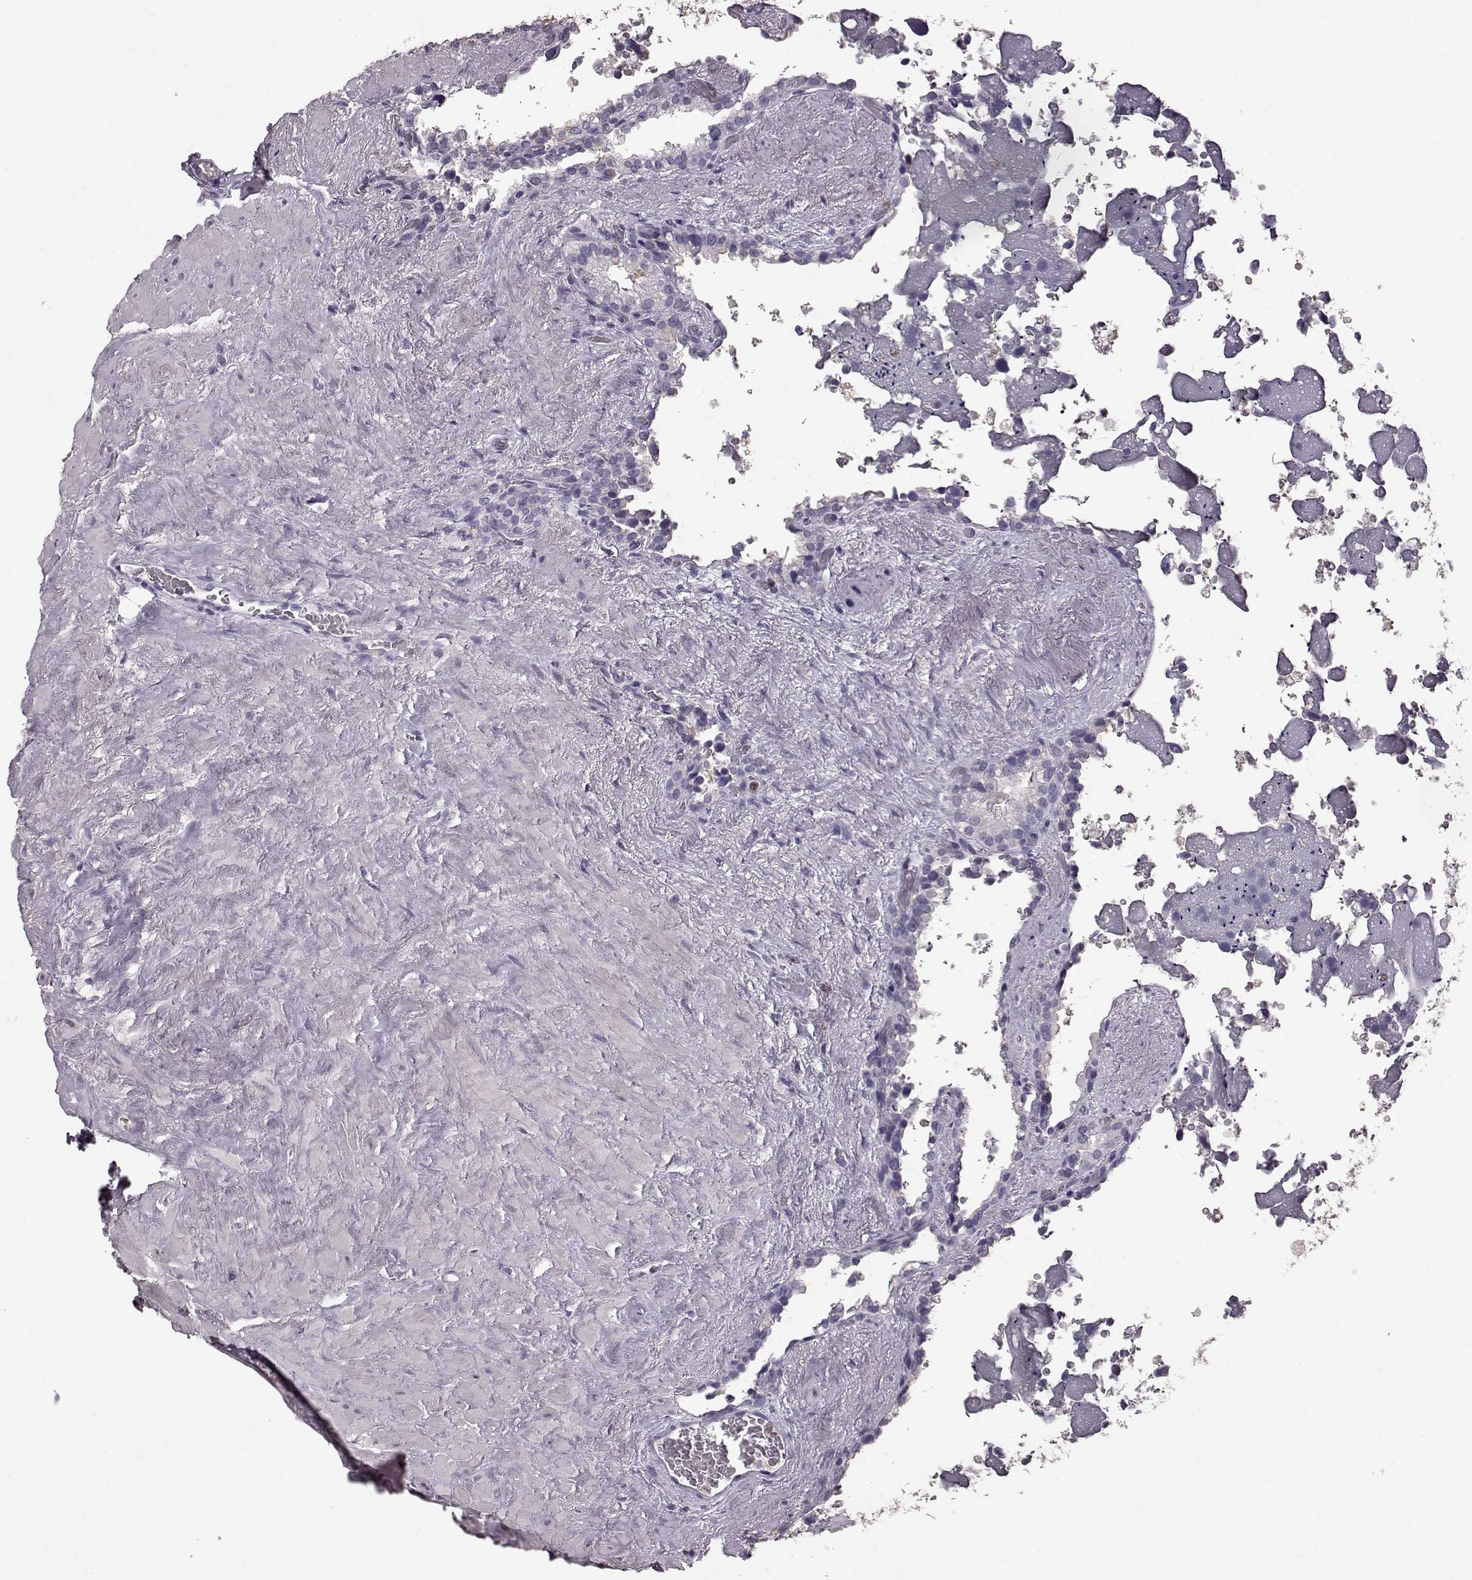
{"staining": {"intensity": "negative", "quantity": "none", "location": "none"}, "tissue": "seminal vesicle", "cell_type": "Glandular cells", "image_type": "normal", "snomed": [{"axis": "morphology", "description": "Normal tissue, NOS"}, {"axis": "topography", "description": "Seminal veicle"}], "caption": "A micrograph of seminal vesicle stained for a protein exhibits no brown staining in glandular cells. (DAB (3,3'-diaminobenzidine) IHC, high magnification).", "gene": "FUT4", "patient": {"sex": "male", "age": 71}}